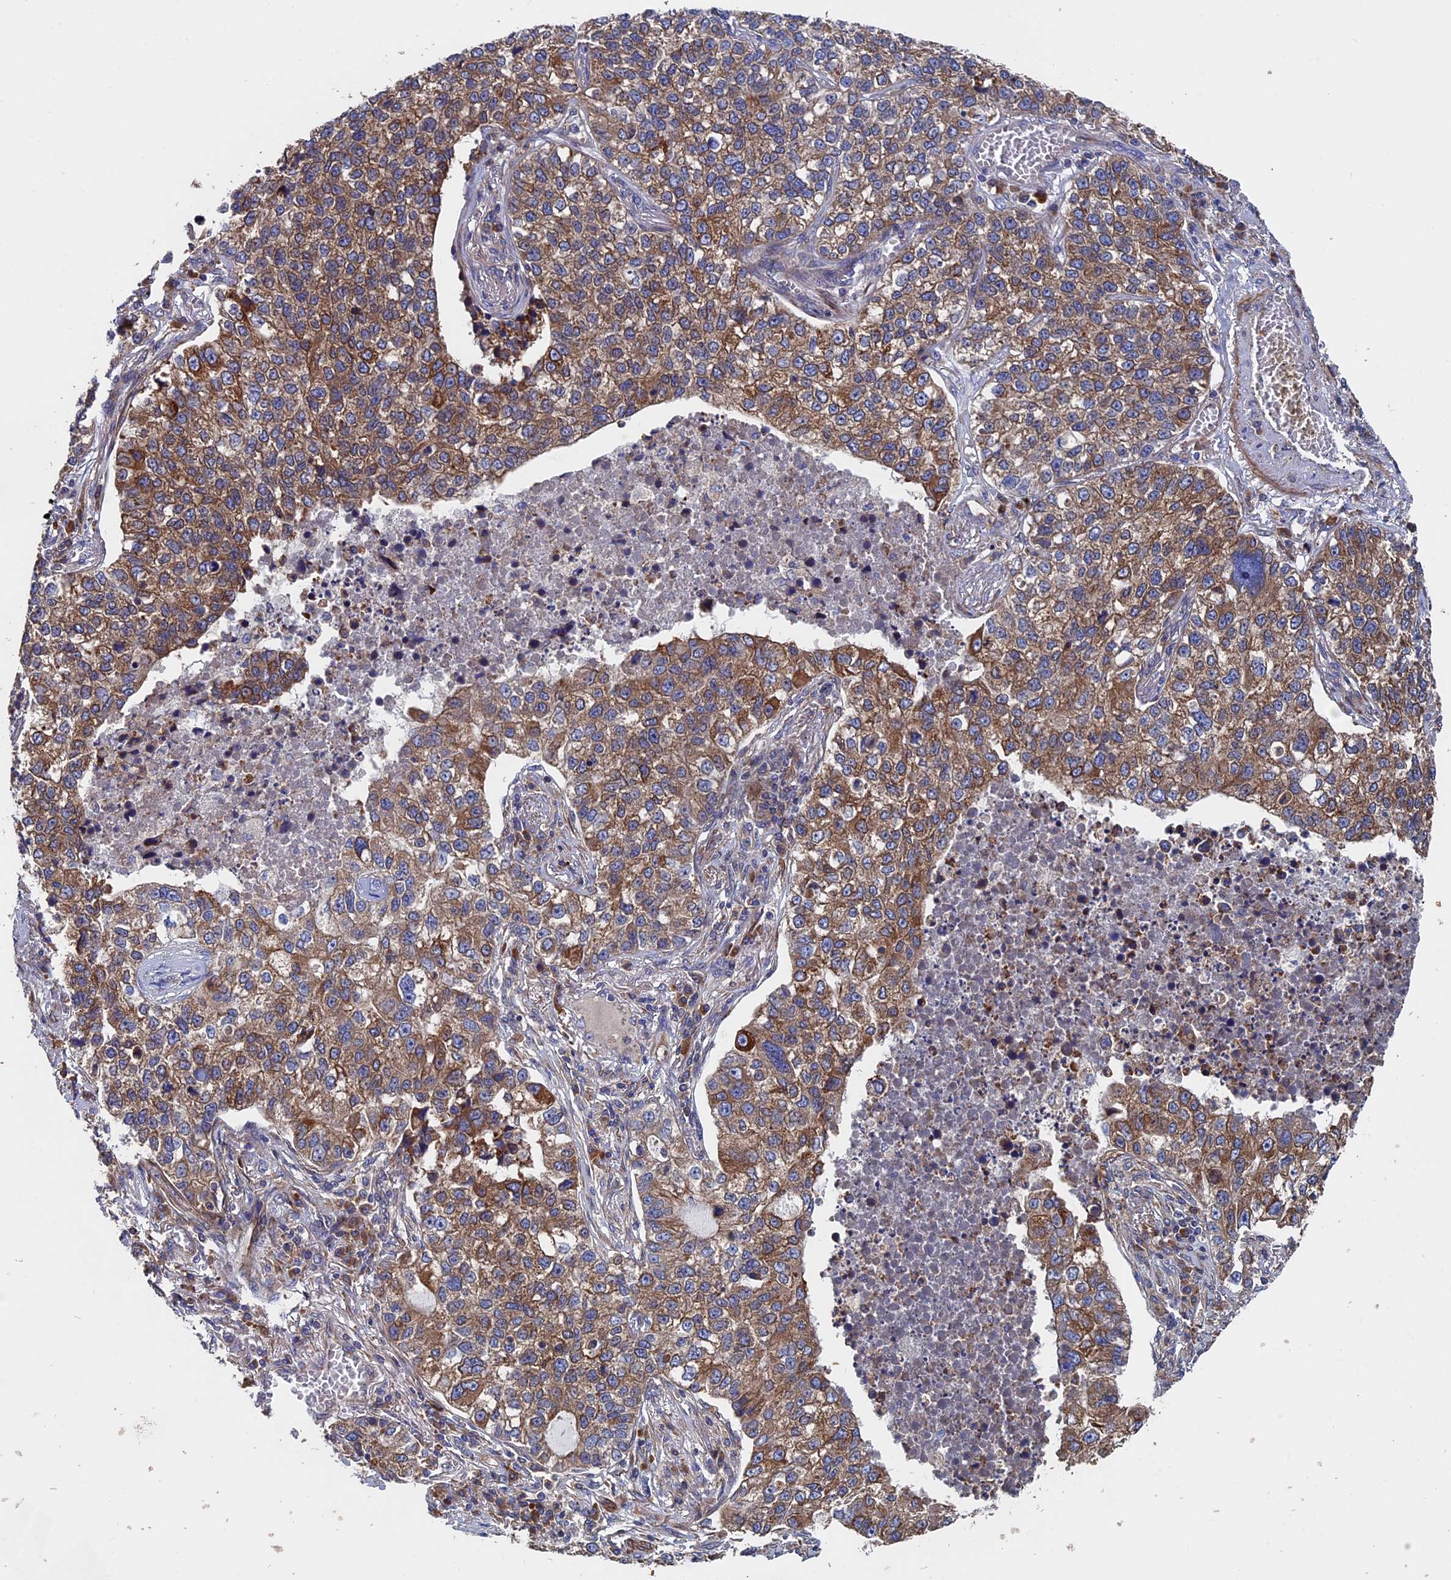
{"staining": {"intensity": "moderate", "quantity": ">75%", "location": "cytoplasmic/membranous"}, "tissue": "lung cancer", "cell_type": "Tumor cells", "image_type": "cancer", "snomed": [{"axis": "morphology", "description": "Adenocarcinoma, NOS"}, {"axis": "topography", "description": "Lung"}], "caption": "A medium amount of moderate cytoplasmic/membranous staining is appreciated in about >75% of tumor cells in lung cancer tissue. The staining was performed using DAB (3,3'-diaminobenzidine) to visualize the protein expression in brown, while the nuclei were stained in blue with hematoxylin (Magnification: 20x).", "gene": "DNAJC3", "patient": {"sex": "male", "age": 49}}